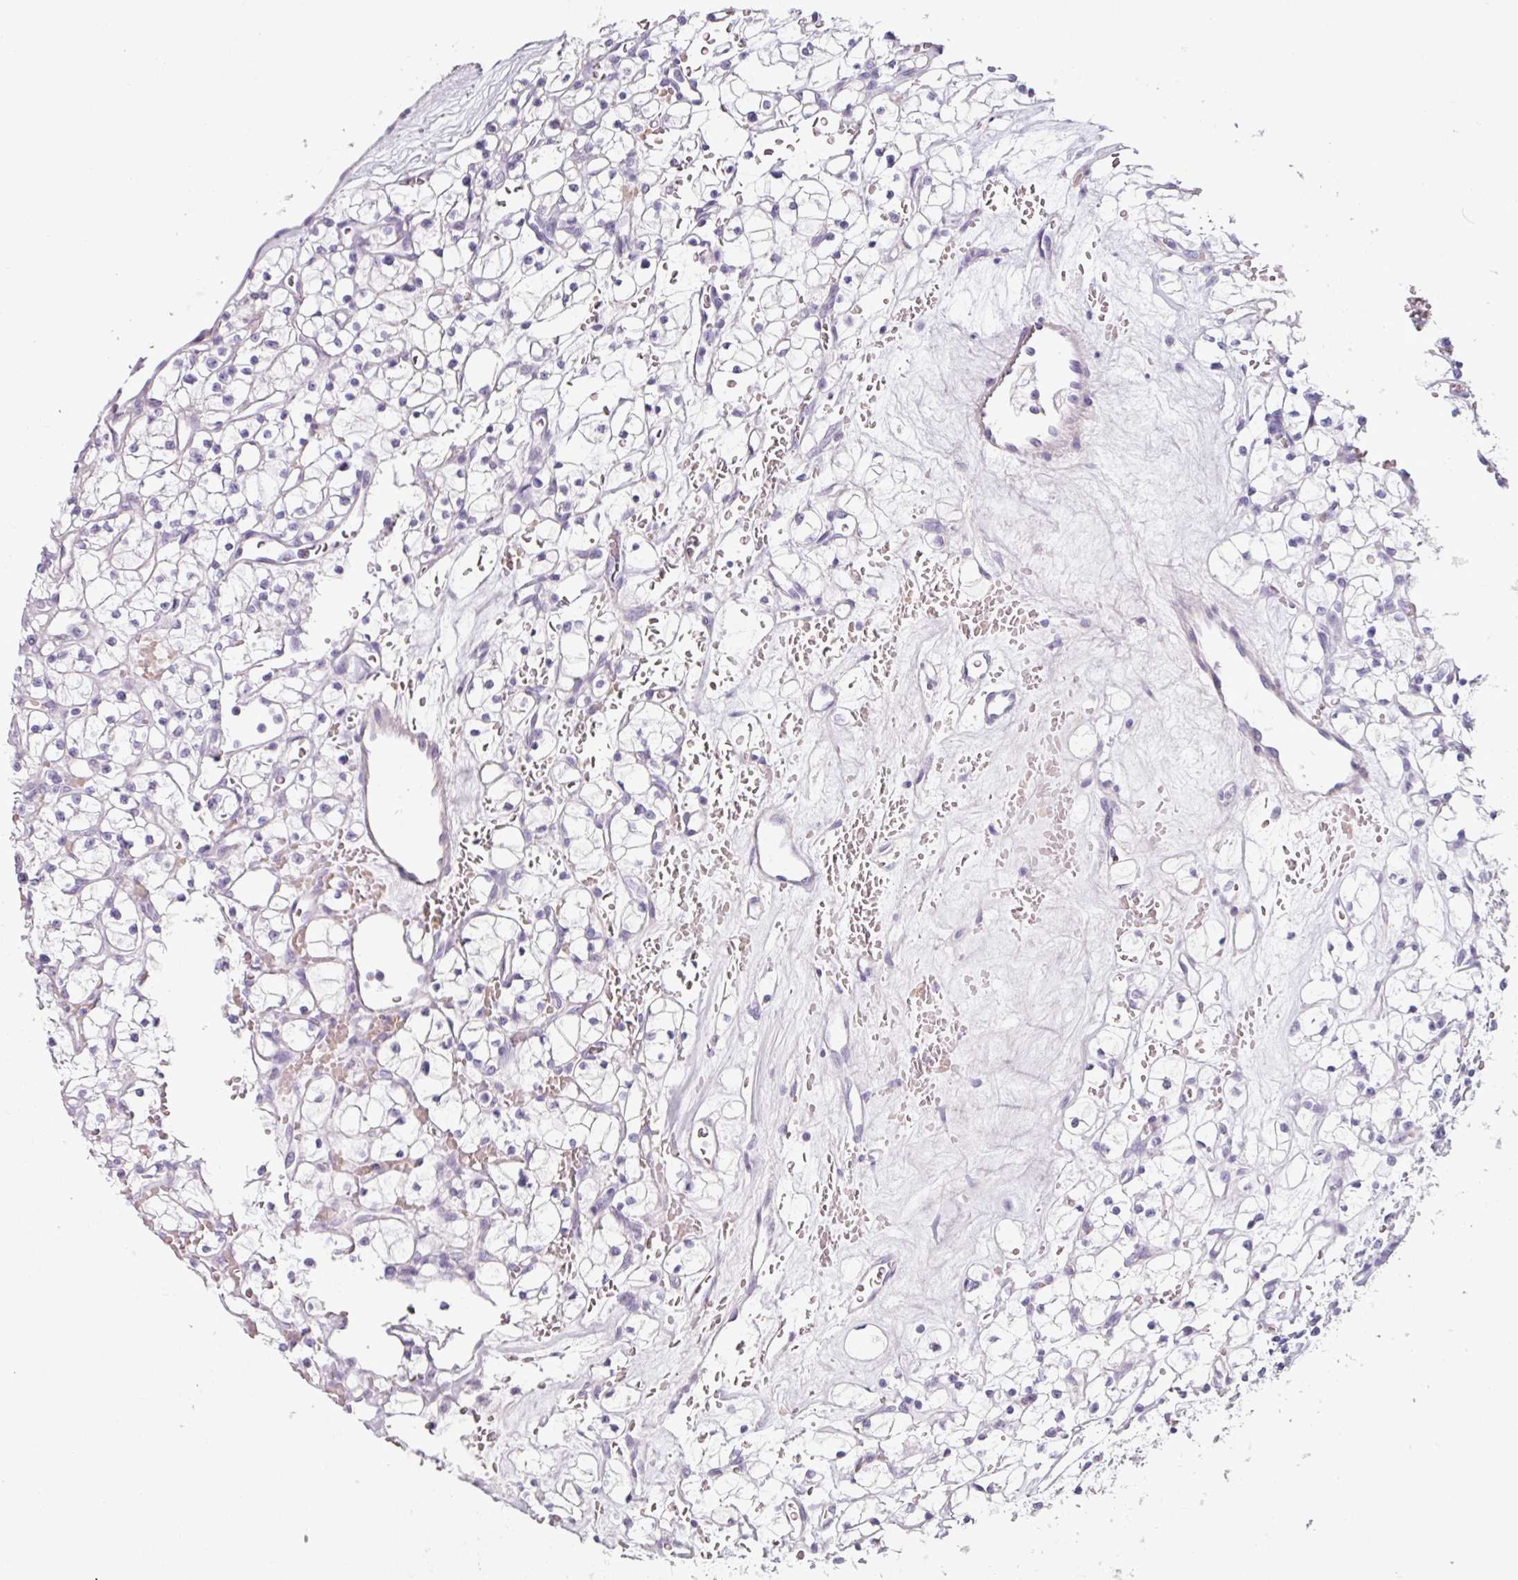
{"staining": {"intensity": "negative", "quantity": "none", "location": "none"}, "tissue": "renal cancer", "cell_type": "Tumor cells", "image_type": "cancer", "snomed": [{"axis": "morphology", "description": "Adenocarcinoma, NOS"}, {"axis": "topography", "description": "Kidney"}], "caption": "This image is of renal cancer stained with immunohistochemistry (IHC) to label a protein in brown with the nuclei are counter-stained blue. There is no expression in tumor cells.", "gene": "CLCA1", "patient": {"sex": "female", "age": 64}}